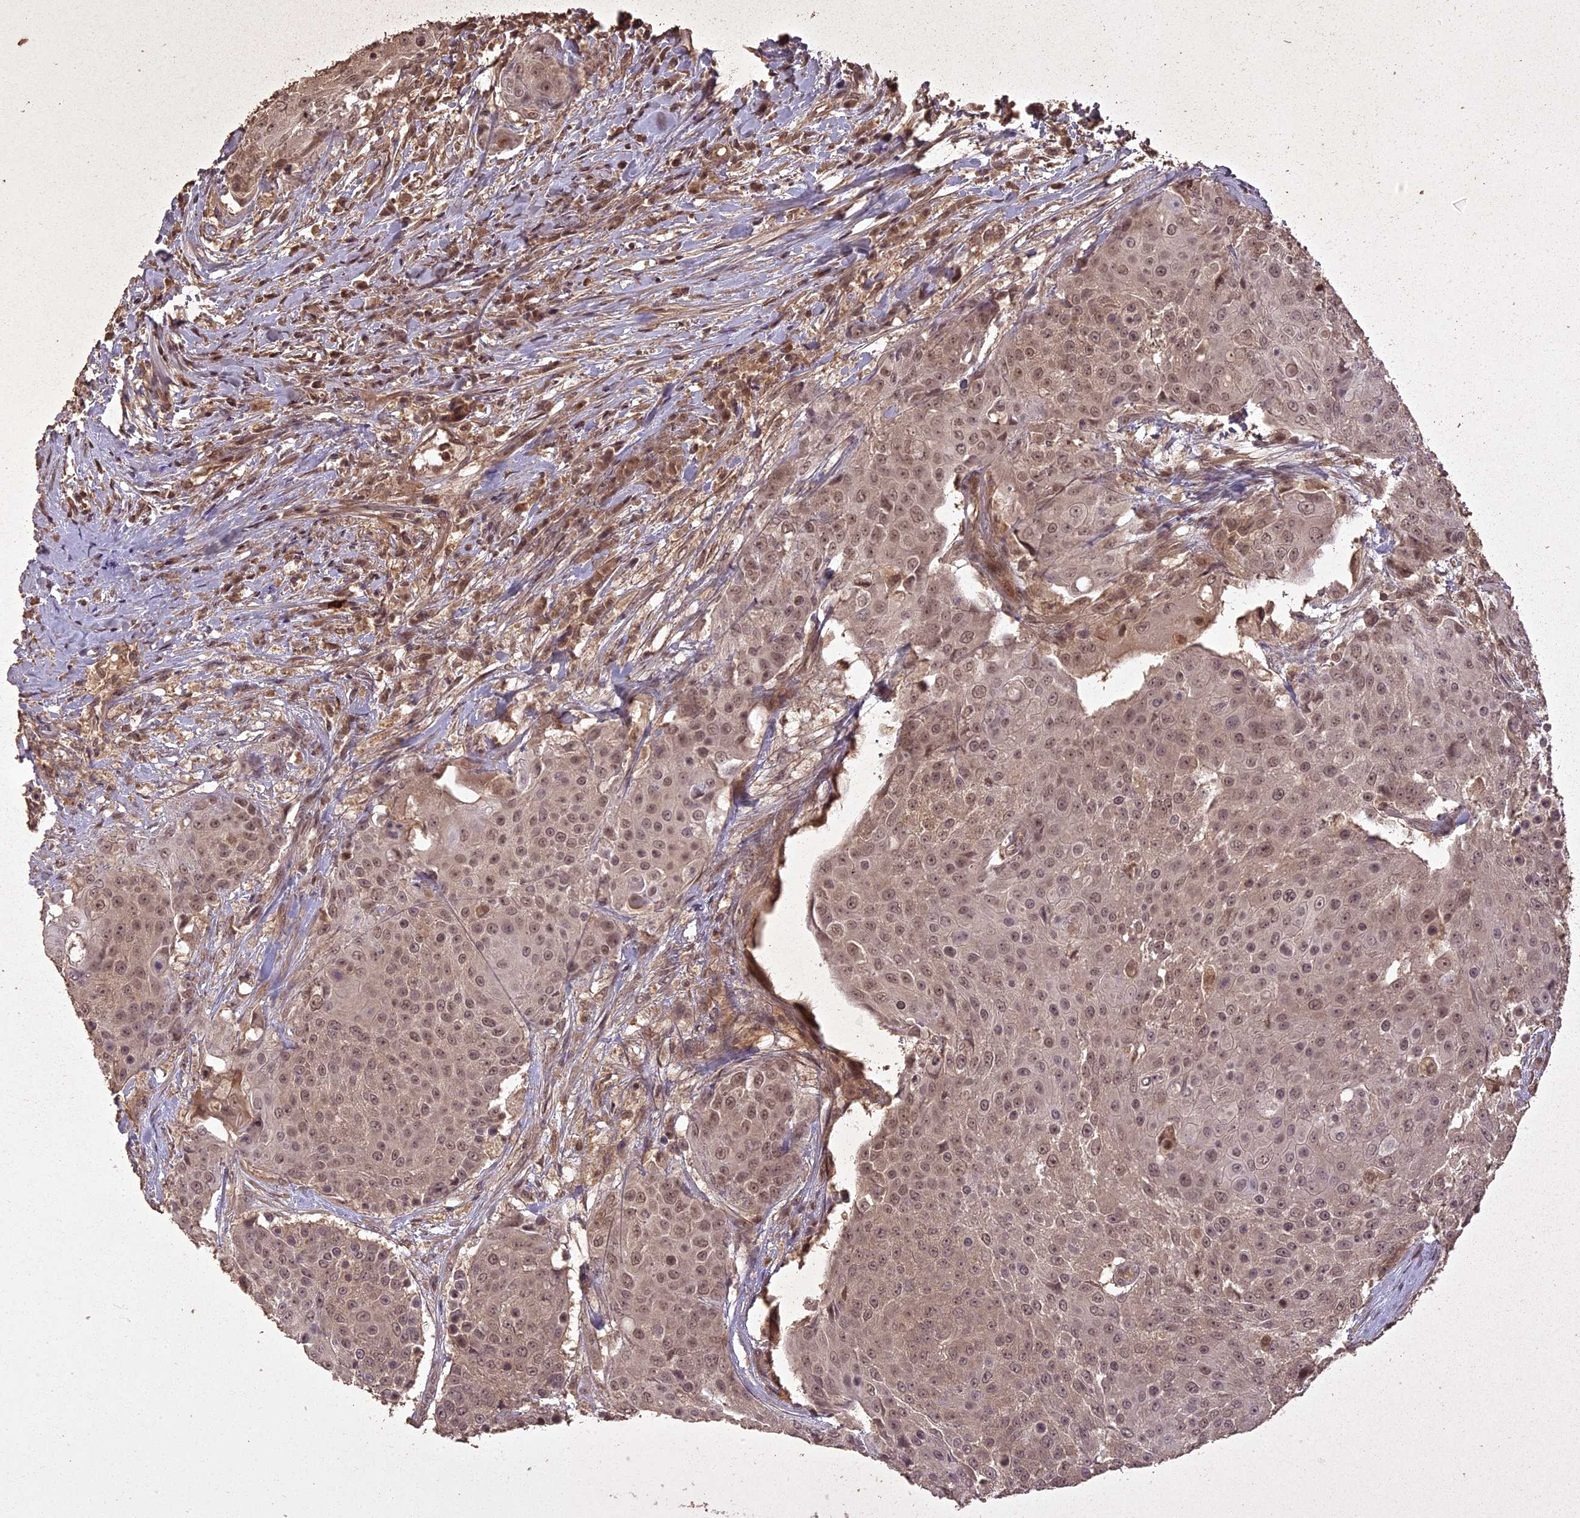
{"staining": {"intensity": "moderate", "quantity": ">75%", "location": "nuclear"}, "tissue": "urothelial cancer", "cell_type": "Tumor cells", "image_type": "cancer", "snomed": [{"axis": "morphology", "description": "Urothelial carcinoma, High grade"}, {"axis": "topography", "description": "Urinary bladder"}], "caption": "This is a micrograph of immunohistochemistry staining of high-grade urothelial carcinoma, which shows moderate expression in the nuclear of tumor cells.", "gene": "LIN37", "patient": {"sex": "female", "age": 63}}